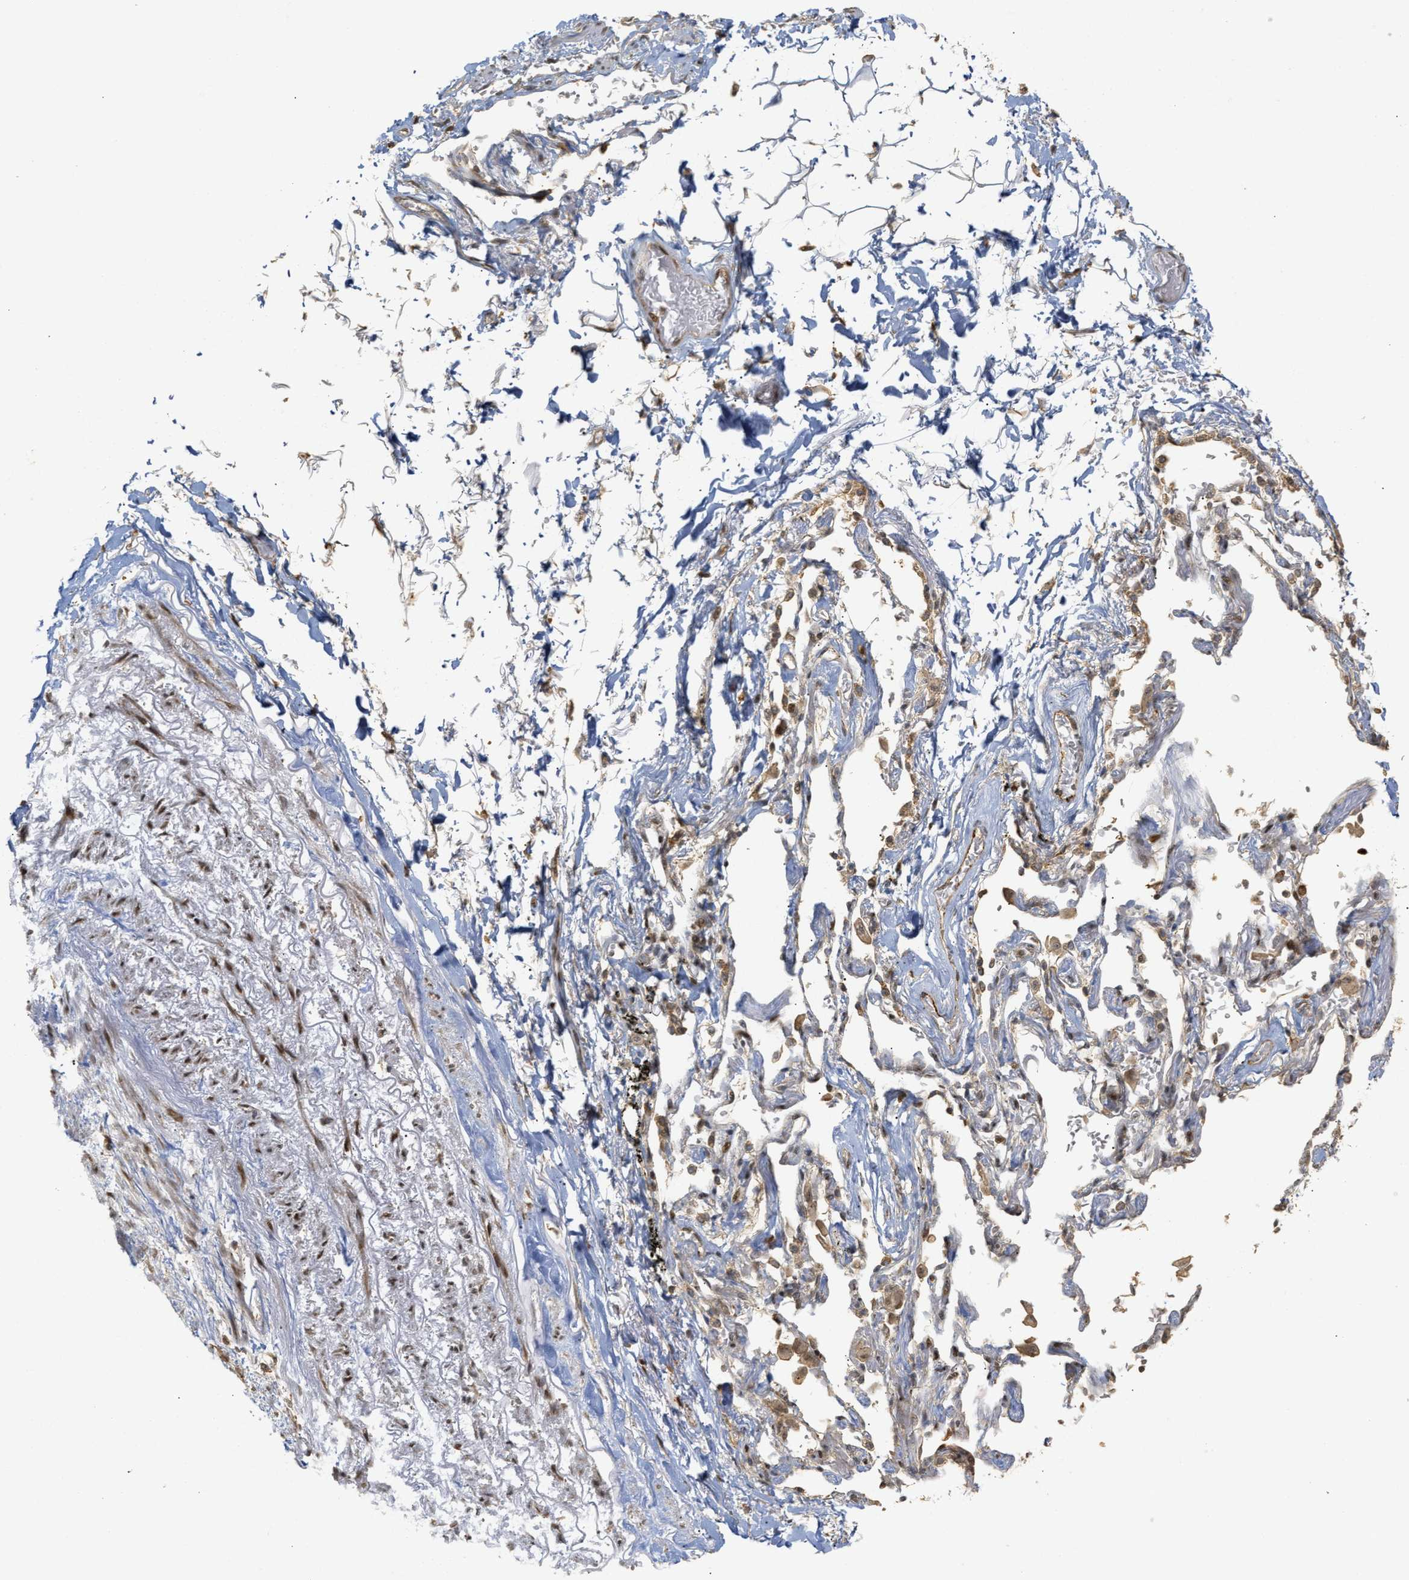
{"staining": {"intensity": "moderate", "quantity": ">75%", "location": "cytoplasmic/membranous,nuclear"}, "tissue": "adipose tissue", "cell_type": "Adipocytes", "image_type": "normal", "snomed": [{"axis": "morphology", "description": "Normal tissue, NOS"}, {"axis": "topography", "description": "Cartilage tissue"}, {"axis": "topography", "description": "Lung"}], "caption": "Protein positivity by immunohistochemistry displays moderate cytoplasmic/membranous,nuclear expression in about >75% of adipocytes in normal adipose tissue.", "gene": "ZFAND5", "patient": {"sex": "female", "age": 77}}